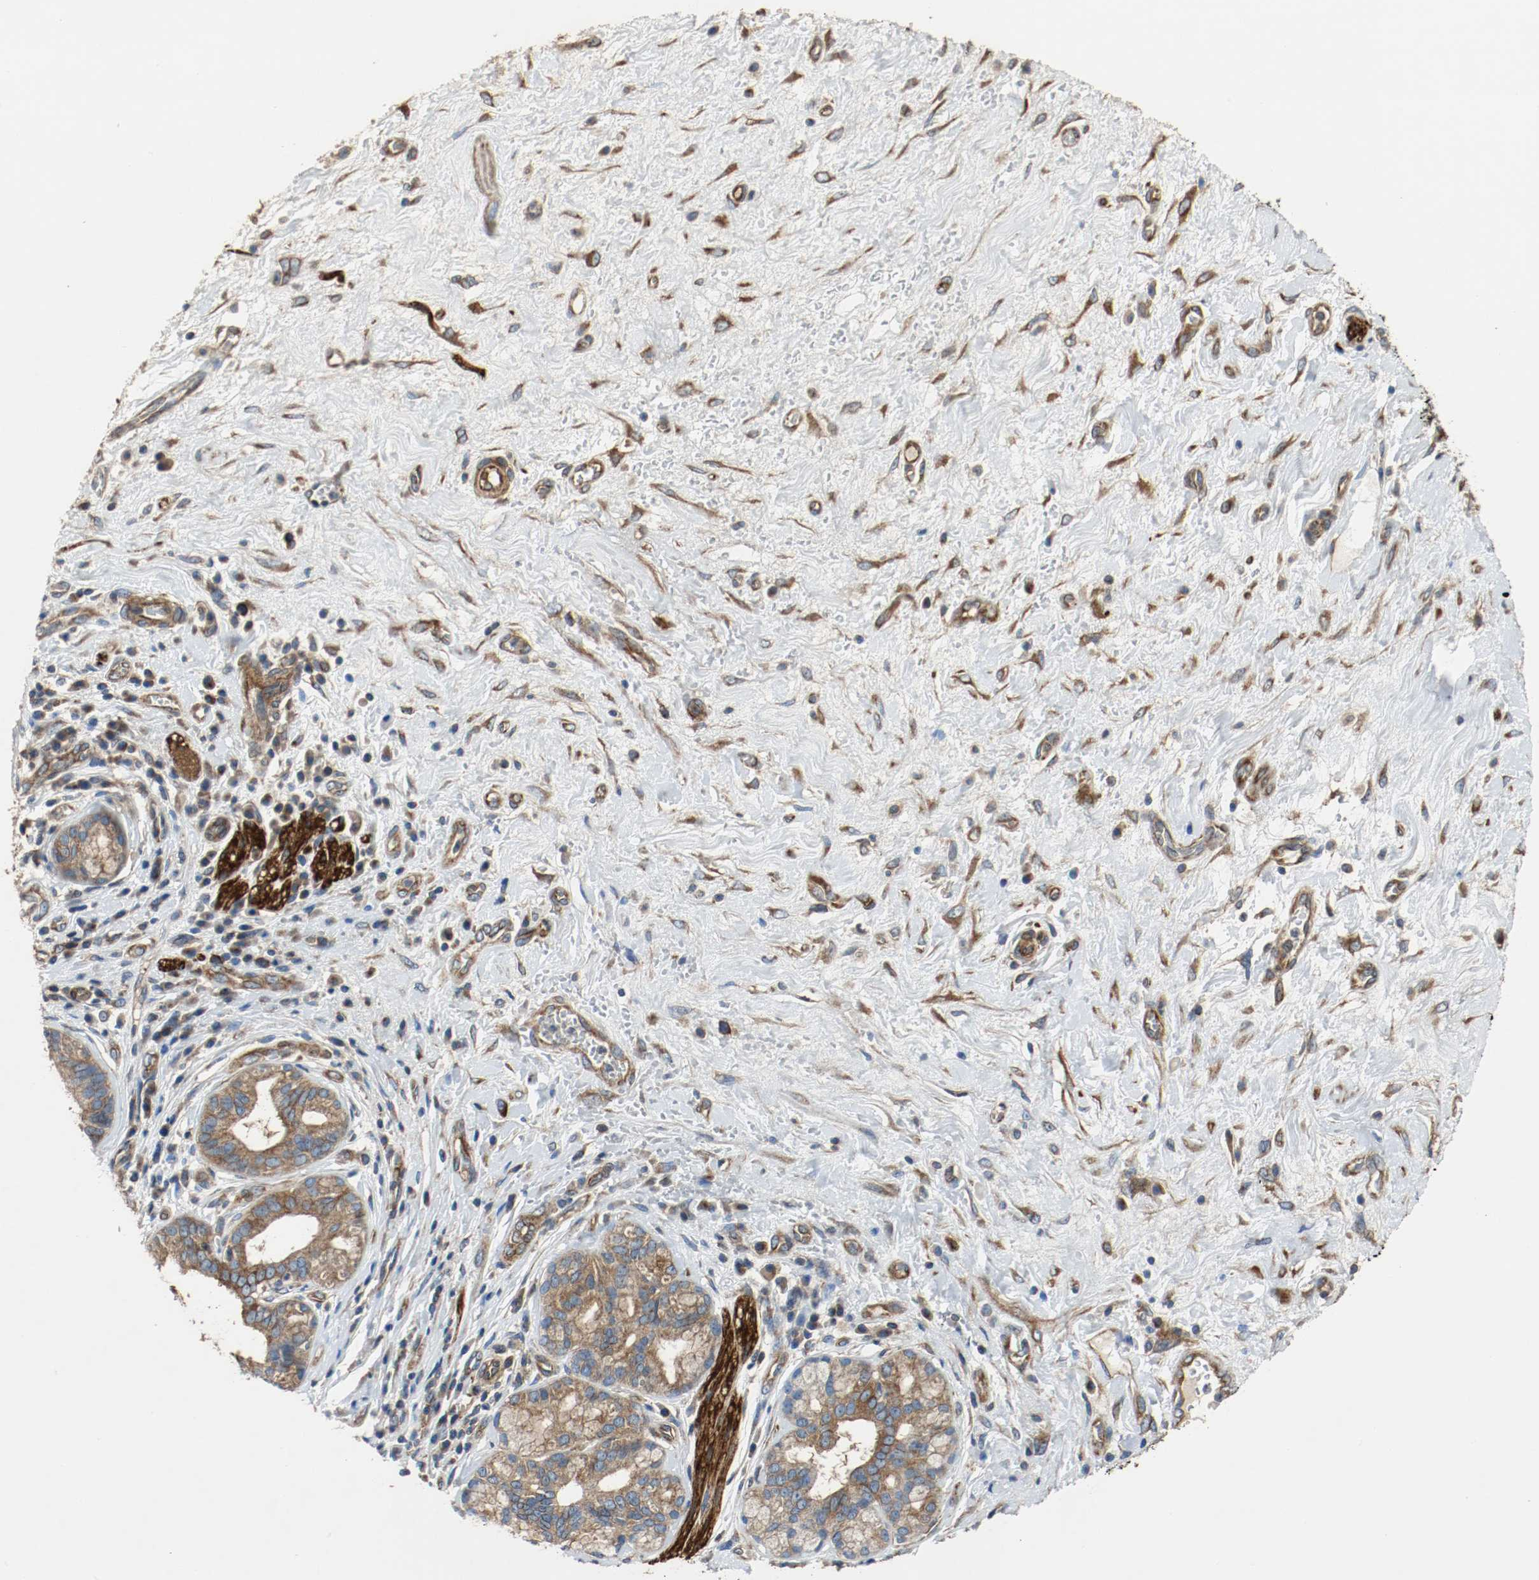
{"staining": {"intensity": "moderate", "quantity": ">75%", "location": "cytoplasmic/membranous"}, "tissue": "pancreatic cancer", "cell_type": "Tumor cells", "image_type": "cancer", "snomed": [{"axis": "morphology", "description": "Adenocarcinoma, NOS"}, {"axis": "topography", "description": "Pancreas"}], "caption": "Protein staining of pancreatic cancer tissue exhibits moderate cytoplasmic/membranous staining in about >75% of tumor cells.", "gene": "TUBA3D", "patient": {"sex": "female", "age": 73}}